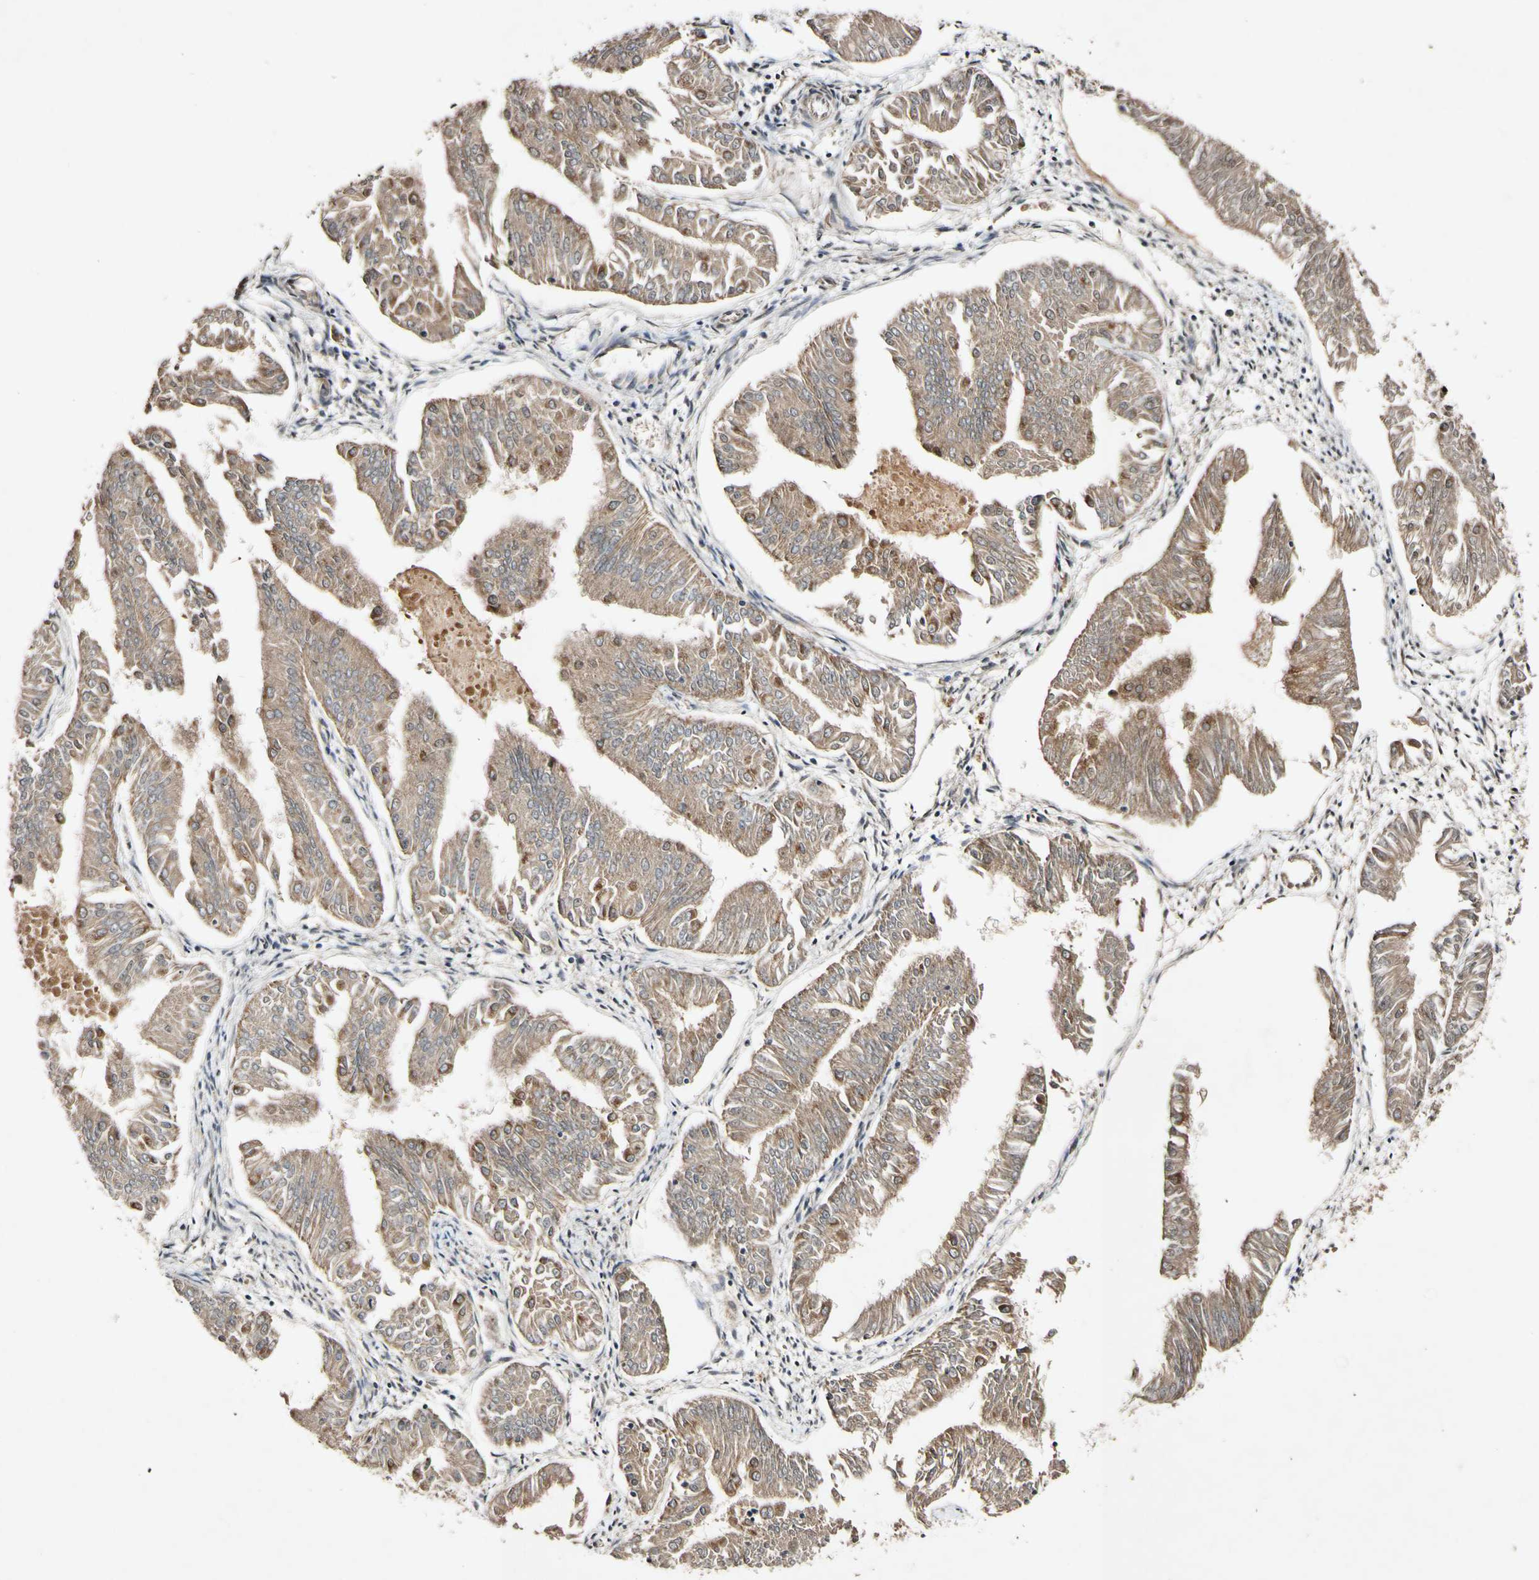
{"staining": {"intensity": "moderate", "quantity": ">75%", "location": "cytoplasmic/membranous"}, "tissue": "endometrial cancer", "cell_type": "Tumor cells", "image_type": "cancer", "snomed": [{"axis": "morphology", "description": "Adenocarcinoma, NOS"}, {"axis": "topography", "description": "Endometrium"}], "caption": "DAB (3,3'-diaminobenzidine) immunohistochemical staining of endometrial cancer (adenocarcinoma) exhibits moderate cytoplasmic/membranous protein positivity in about >75% of tumor cells. (DAB = brown stain, brightfield microscopy at high magnification).", "gene": "PLAT", "patient": {"sex": "female", "age": 53}}